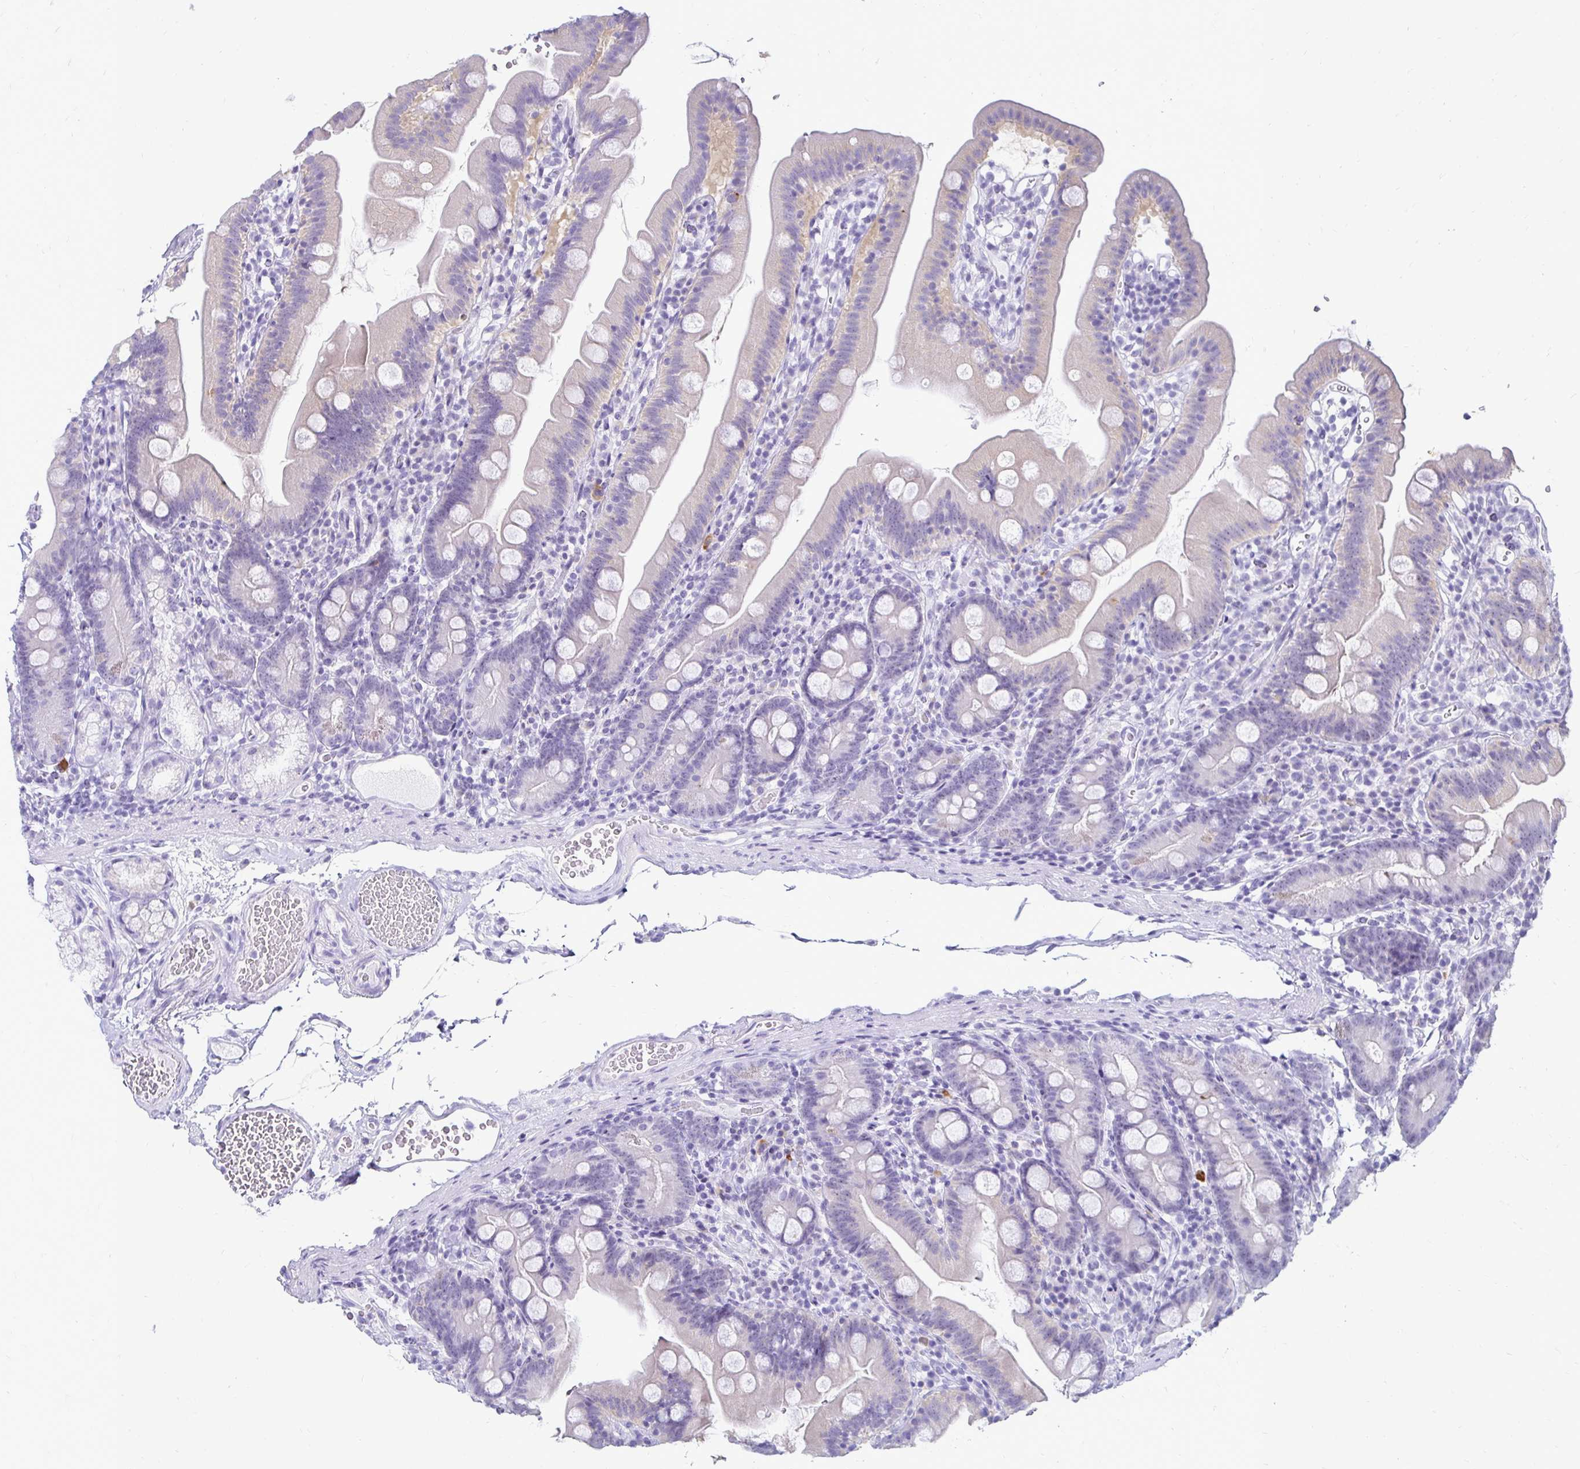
{"staining": {"intensity": "negative", "quantity": "none", "location": "none"}, "tissue": "duodenum", "cell_type": "Glandular cells", "image_type": "normal", "snomed": [{"axis": "morphology", "description": "Normal tissue, NOS"}, {"axis": "topography", "description": "Duodenum"}], "caption": "Immunohistochemistry (IHC) photomicrograph of unremarkable duodenum: human duodenum stained with DAB shows no significant protein positivity in glandular cells. Brightfield microscopy of immunohistochemistry (IHC) stained with DAB (3,3'-diaminobenzidine) (brown) and hematoxylin (blue), captured at high magnification.", "gene": "CST6", "patient": {"sex": "female", "age": 67}}